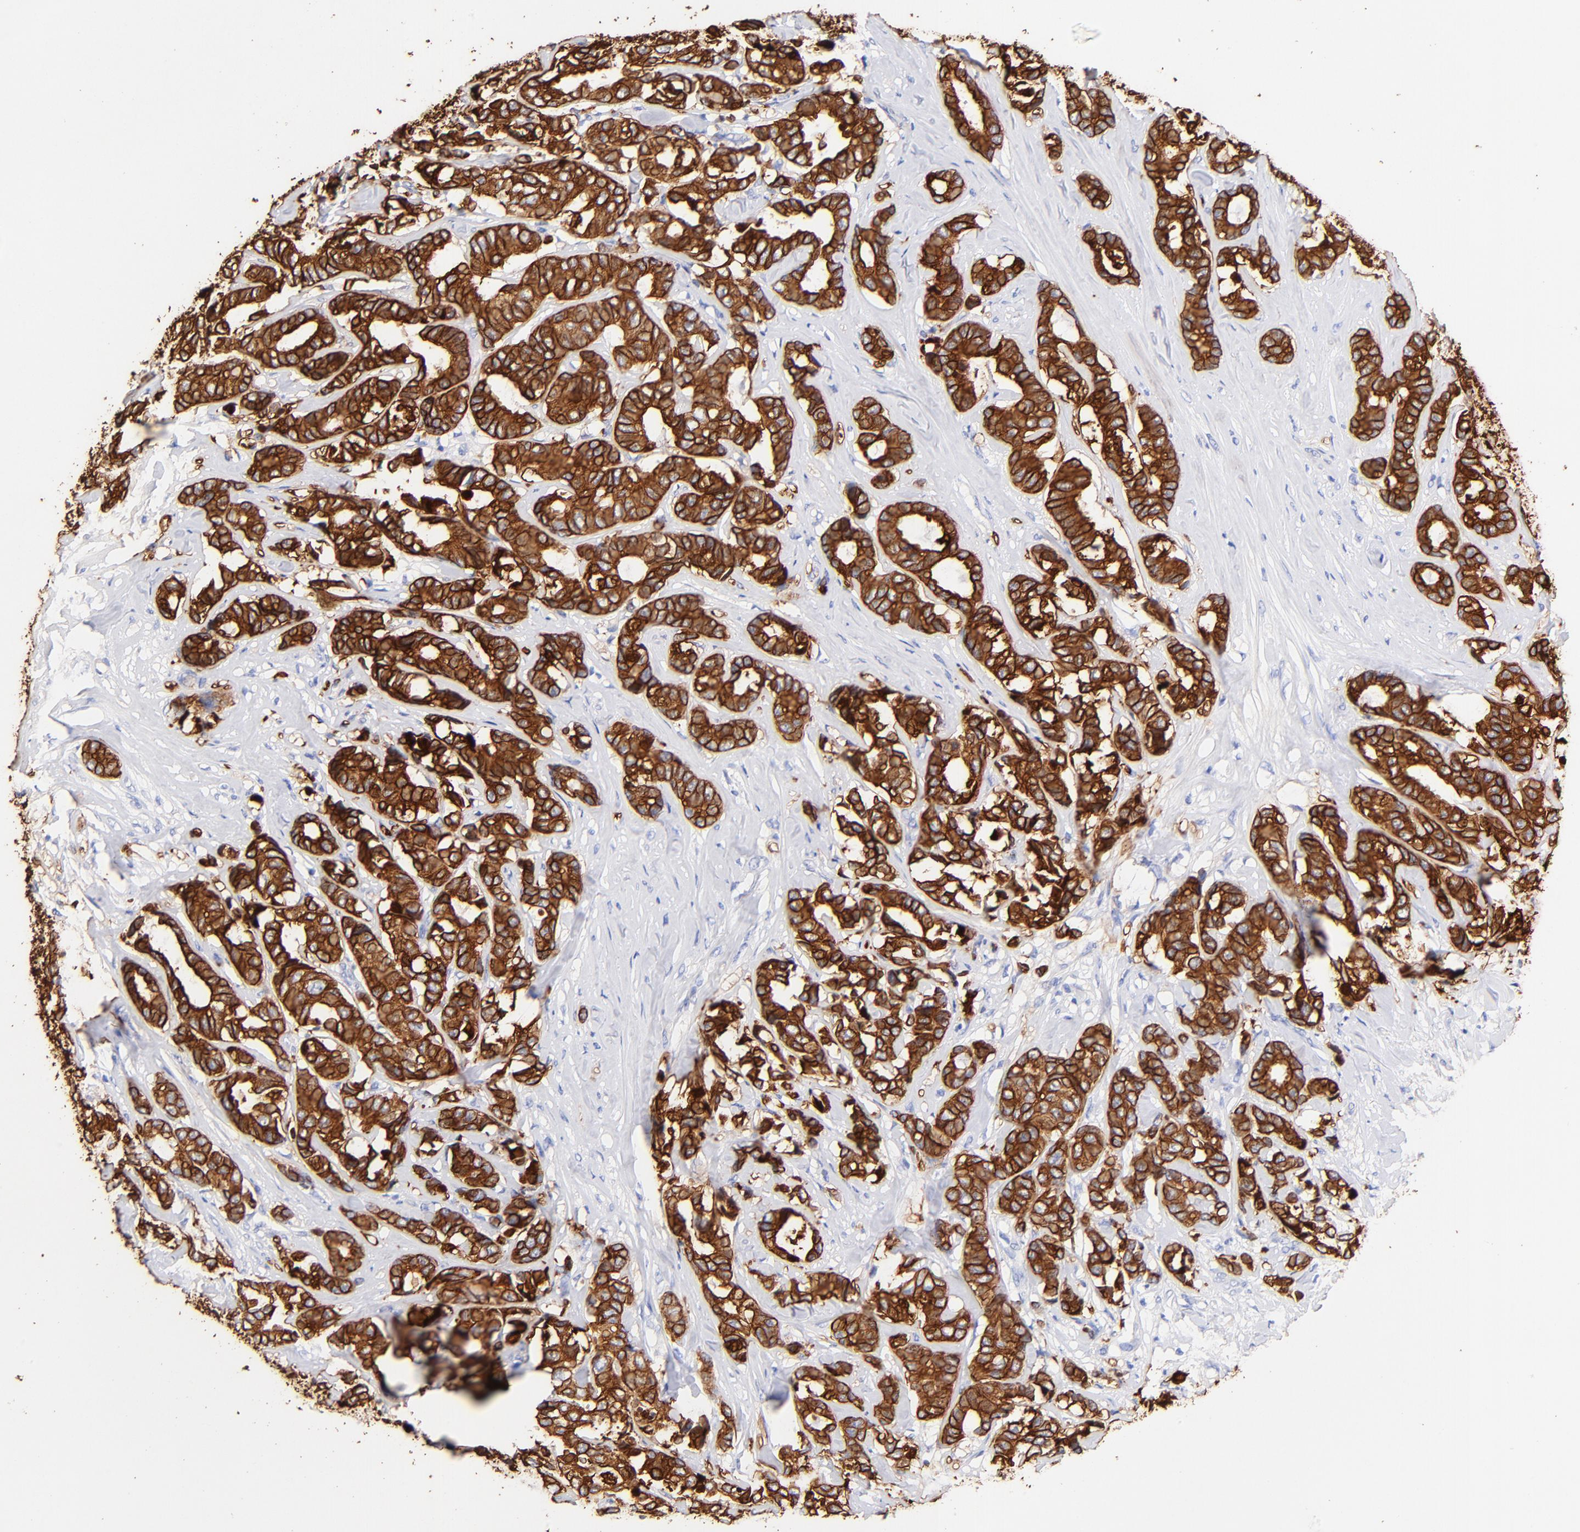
{"staining": {"intensity": "strong", "quantity": ">75%", "location": "cytoplasmic/membranous"}, "tissue": "breast cancer", "cell_type": "Tumor cells", "image_type": "cancer", "snomed": [{"axis": "morphology", "description": "Duct carcinoma"}, {"axis": "topography", "description": "Breast"}], "caption": "Breast cancer was stained to show a protein in brown. There is high levels of strong cytoplasmic/membranous staining in about >75% of tumor cells.", "gene": "KRT19", "patient": {"sex": "female", "age": 87}}